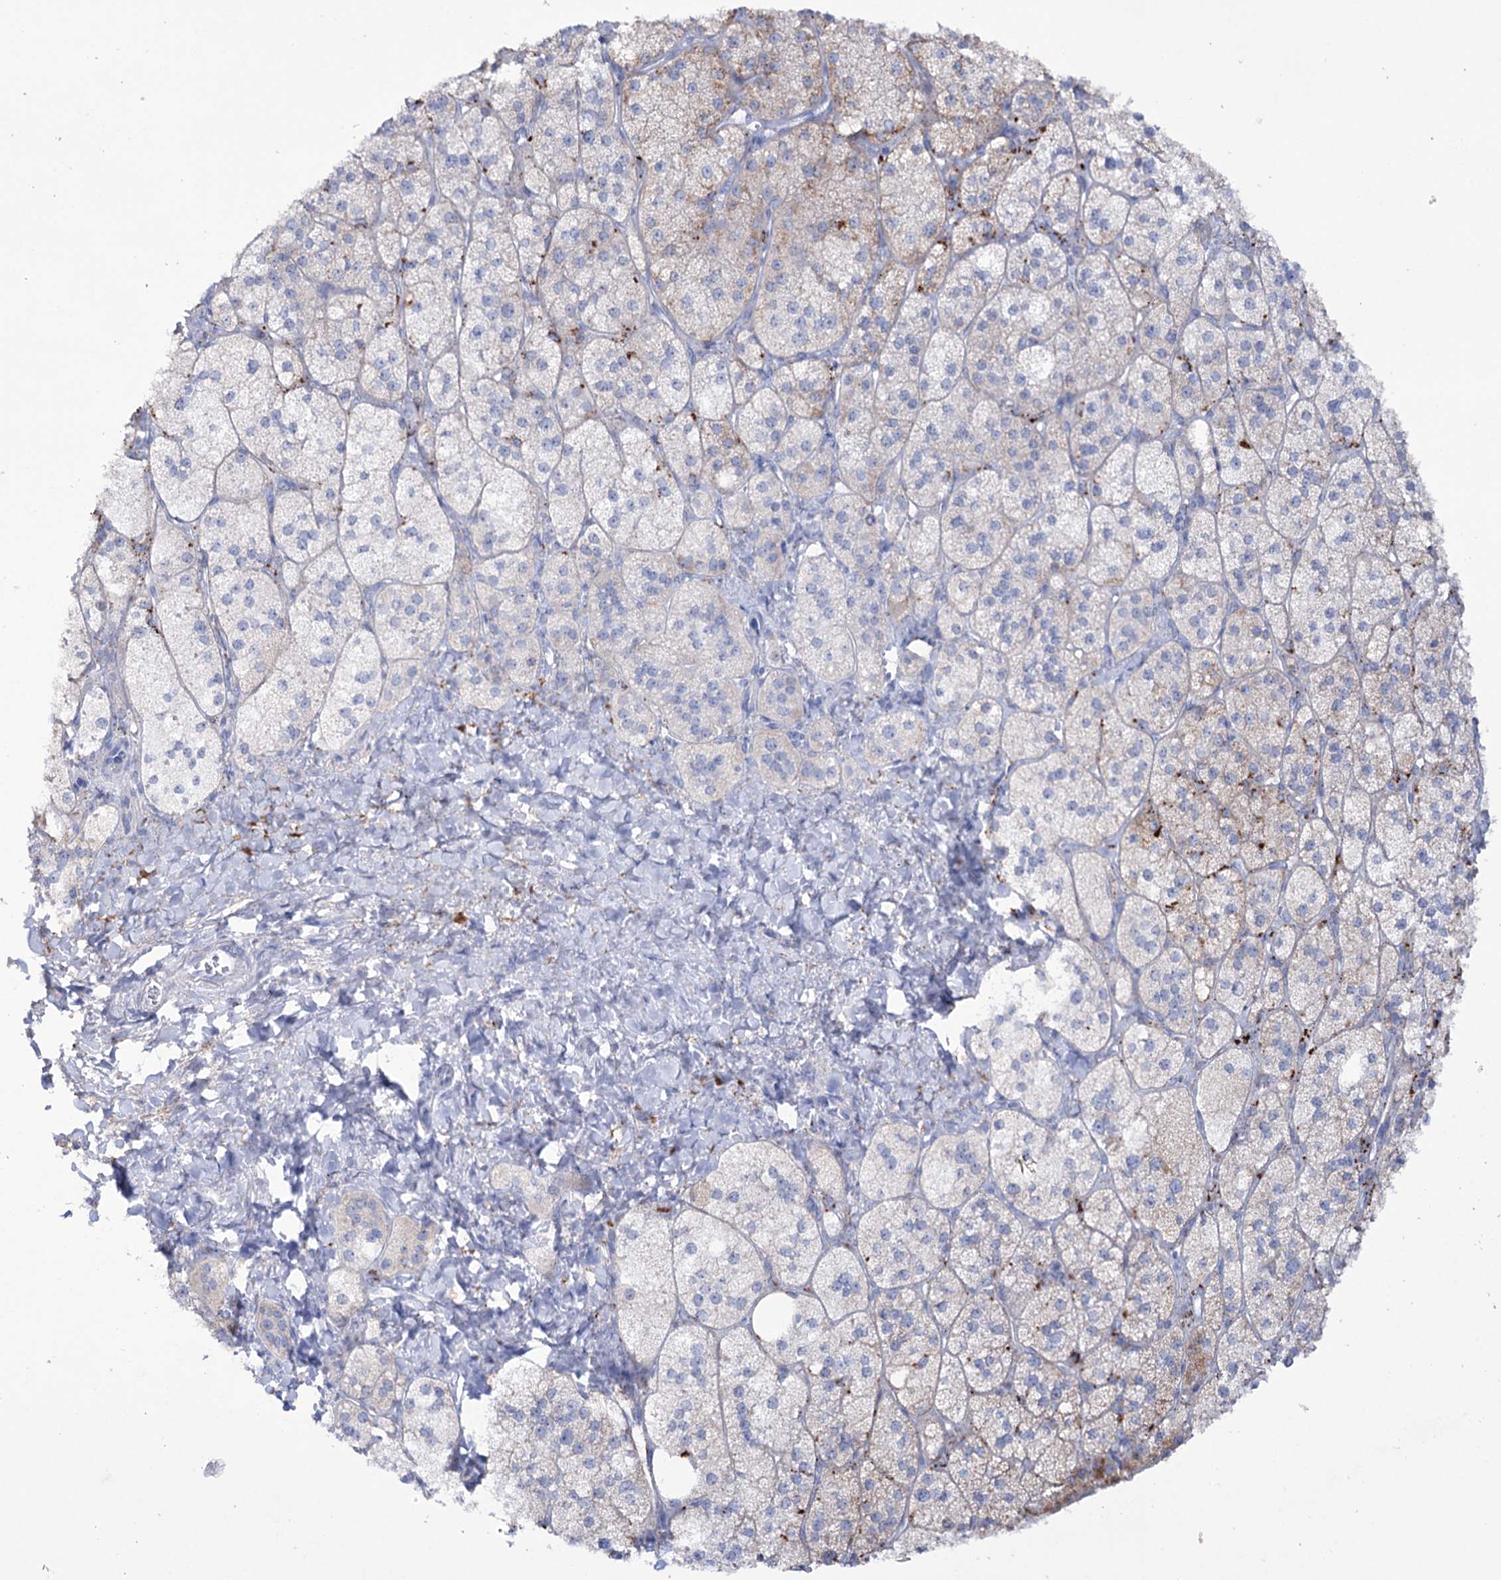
{"staining": {"intensity": "moderate", "quantity": "25%-75%", "location": "cytoplasmic/membranous"}, "tissue": "adrenal gland", "cell_type": "Glandular cells", "image_type": "normal", "snomed": [{"axis": "morphology", "description": "Normal tissue, NOS"}, {"axis": "topography", "description": "Adrenal gland"}], "caption": "The immunohistochemical stain shows moderate cytoplasmic/membranous staining in glandular cells of benign adrenal gland. (IHC, brightfield microscopy, high magnification).", "gene": "NAGLU", "patient": {"sex": "male", "age": 61}}